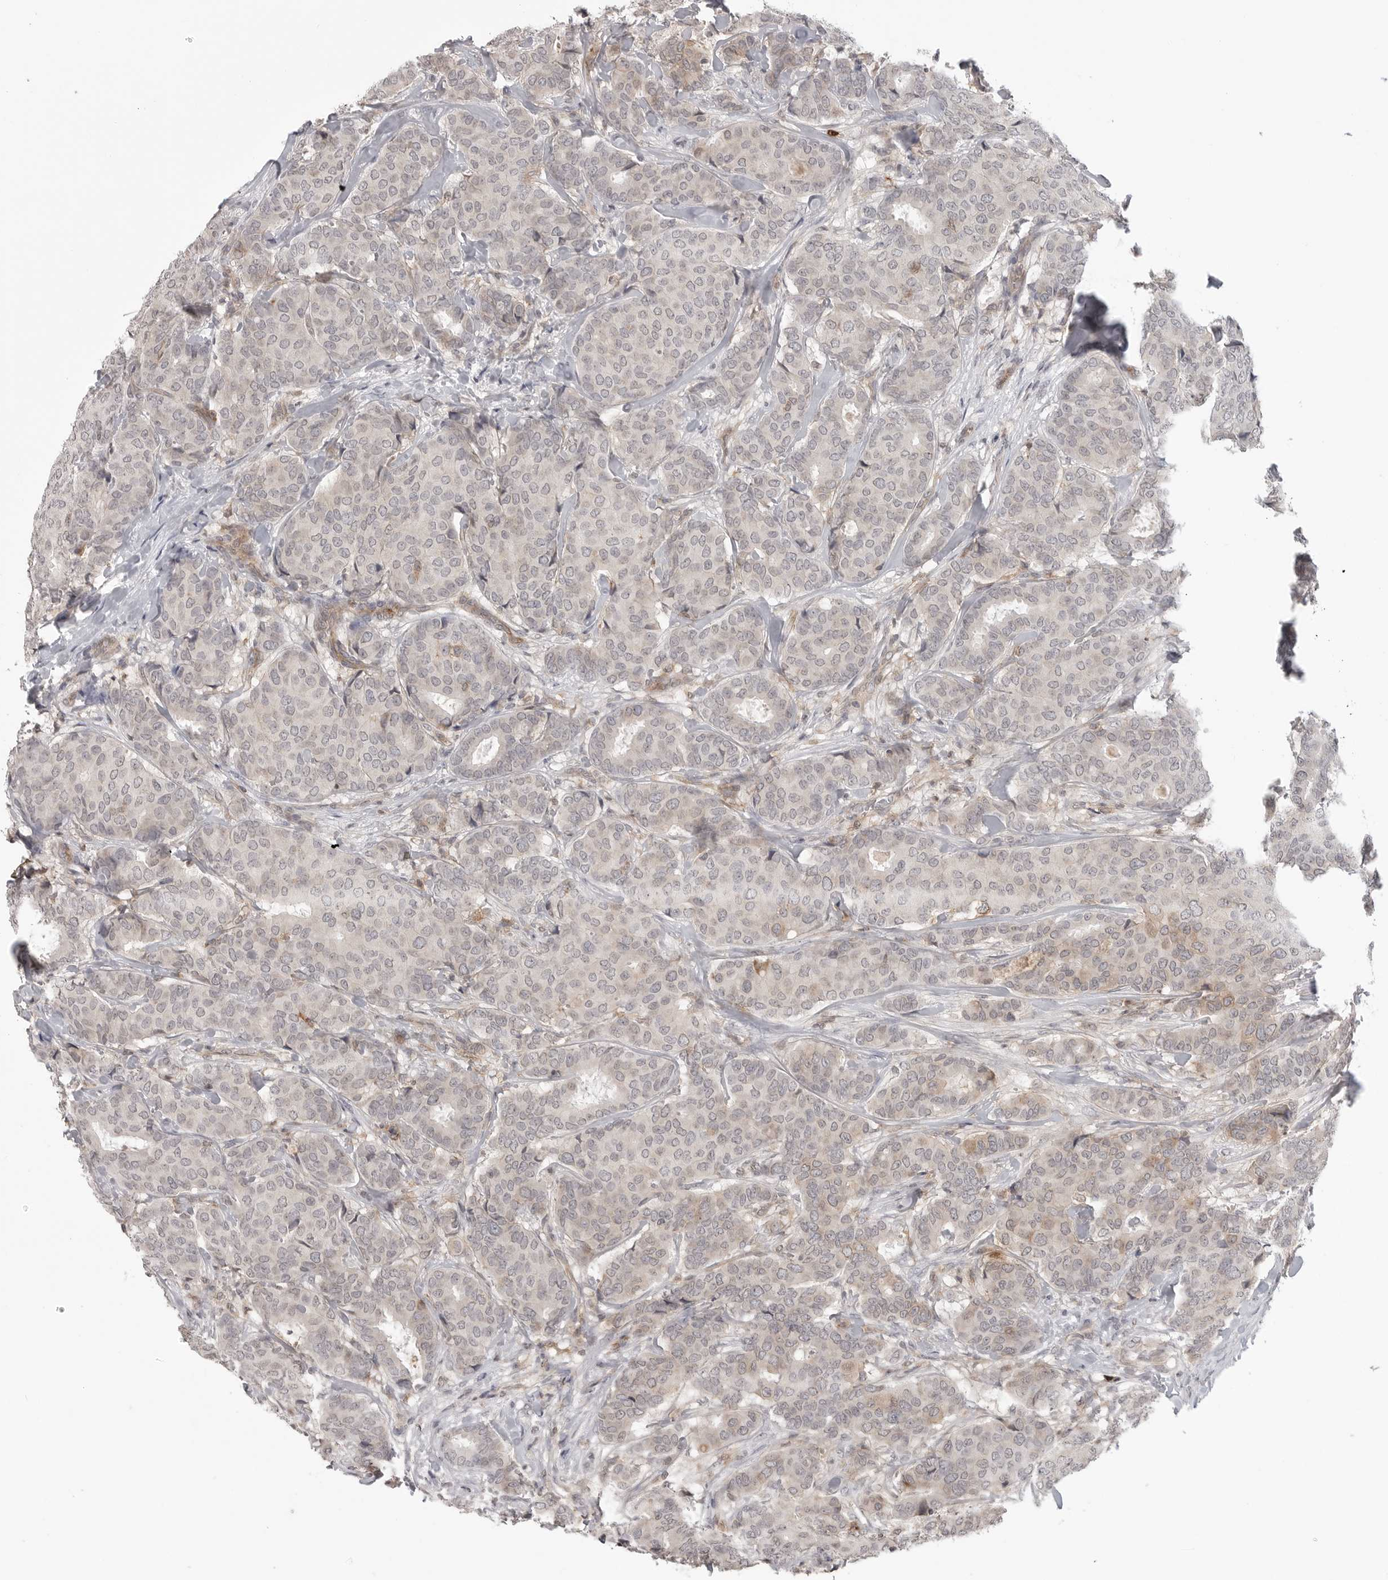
{"staining": {"intensity": "weak", "quantity": "25%-75%", "location": "cytoplasmic/membranous"}, "tissue": "breast cancer", "cell_type": "Tumor cells", "image_type": "cancer", "snomed": [{"axis": "morphology", "description": "Duct carcinoma"}, {"axis": "topography", "description": "Breast"}], "caption": "An image showing weak cytoplasmic/membranous positivity in about 25%-75% of tumor cells in breast cancer (invasive ductal carcinoma), as visualized by brown immunohistochemical staining.", "gene": "IFNGR1", "patient": {"sex": "female", "age": 75}}